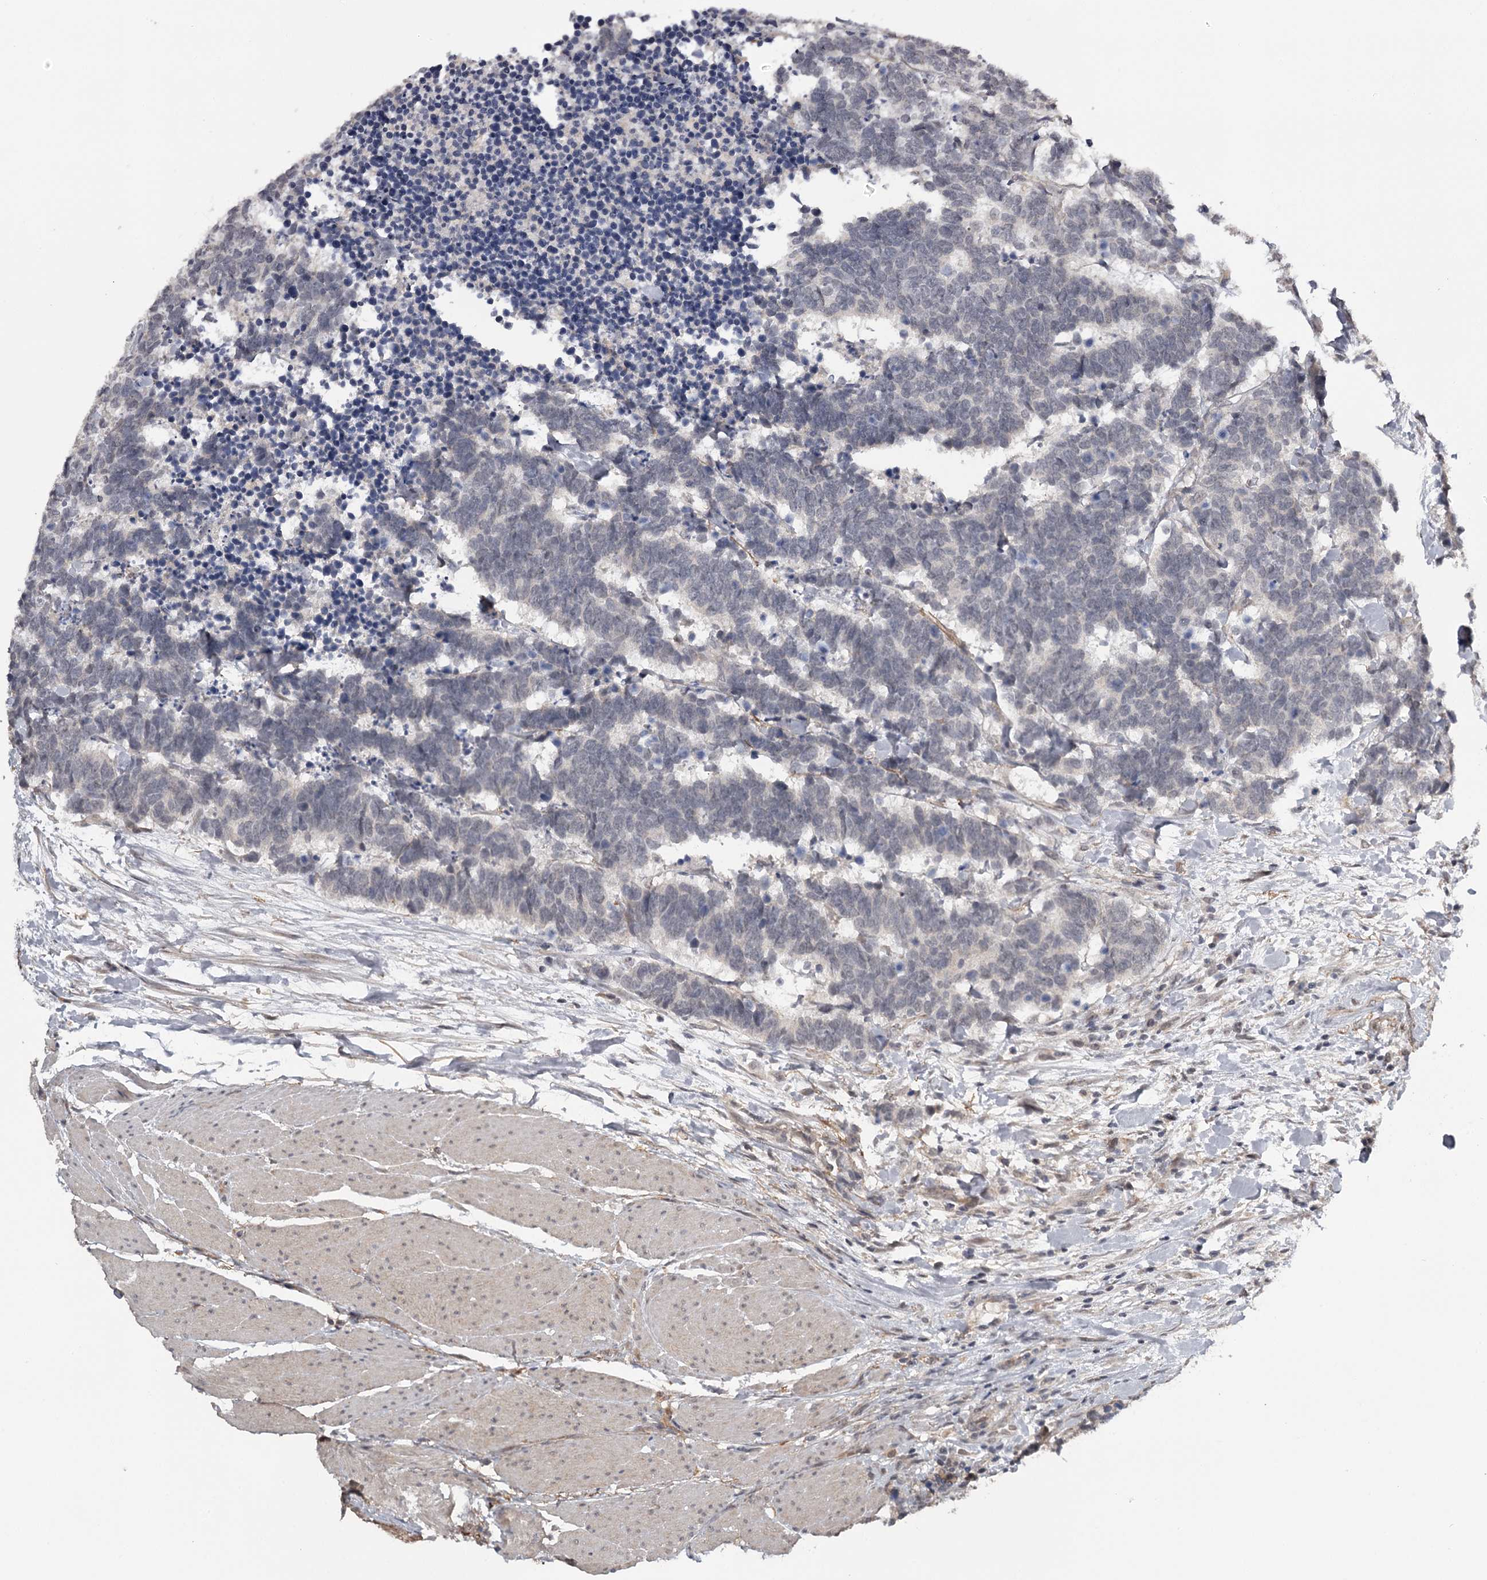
{"staining": {"intensity": "negative", "quantity": "none", "location": "none"}, "tissue": "carcinoid", "cell_type": "Tumor cells", "image_type": "cancer", "snomed": [{"axis": "morphology", "description": "Carcinoma, NOS"}, {"axis": "morphology", "description": "Carcinoid, malignant, NOS"}, {"axis": "topography", "description": "Urinary bladder"}], "caption": "High magnification brightfield microscopy of carcinoid stained with DAB (3,3'-diaminobenzidine) (brown) and counterstained with hematoxylin (blue): tumor cells show no significant expression. (Brightfield microscopy of DAB immunohistochemistry at high magnification).", "gene": "CWF19L2", "patient": {"sex": "male", "age": 57}}